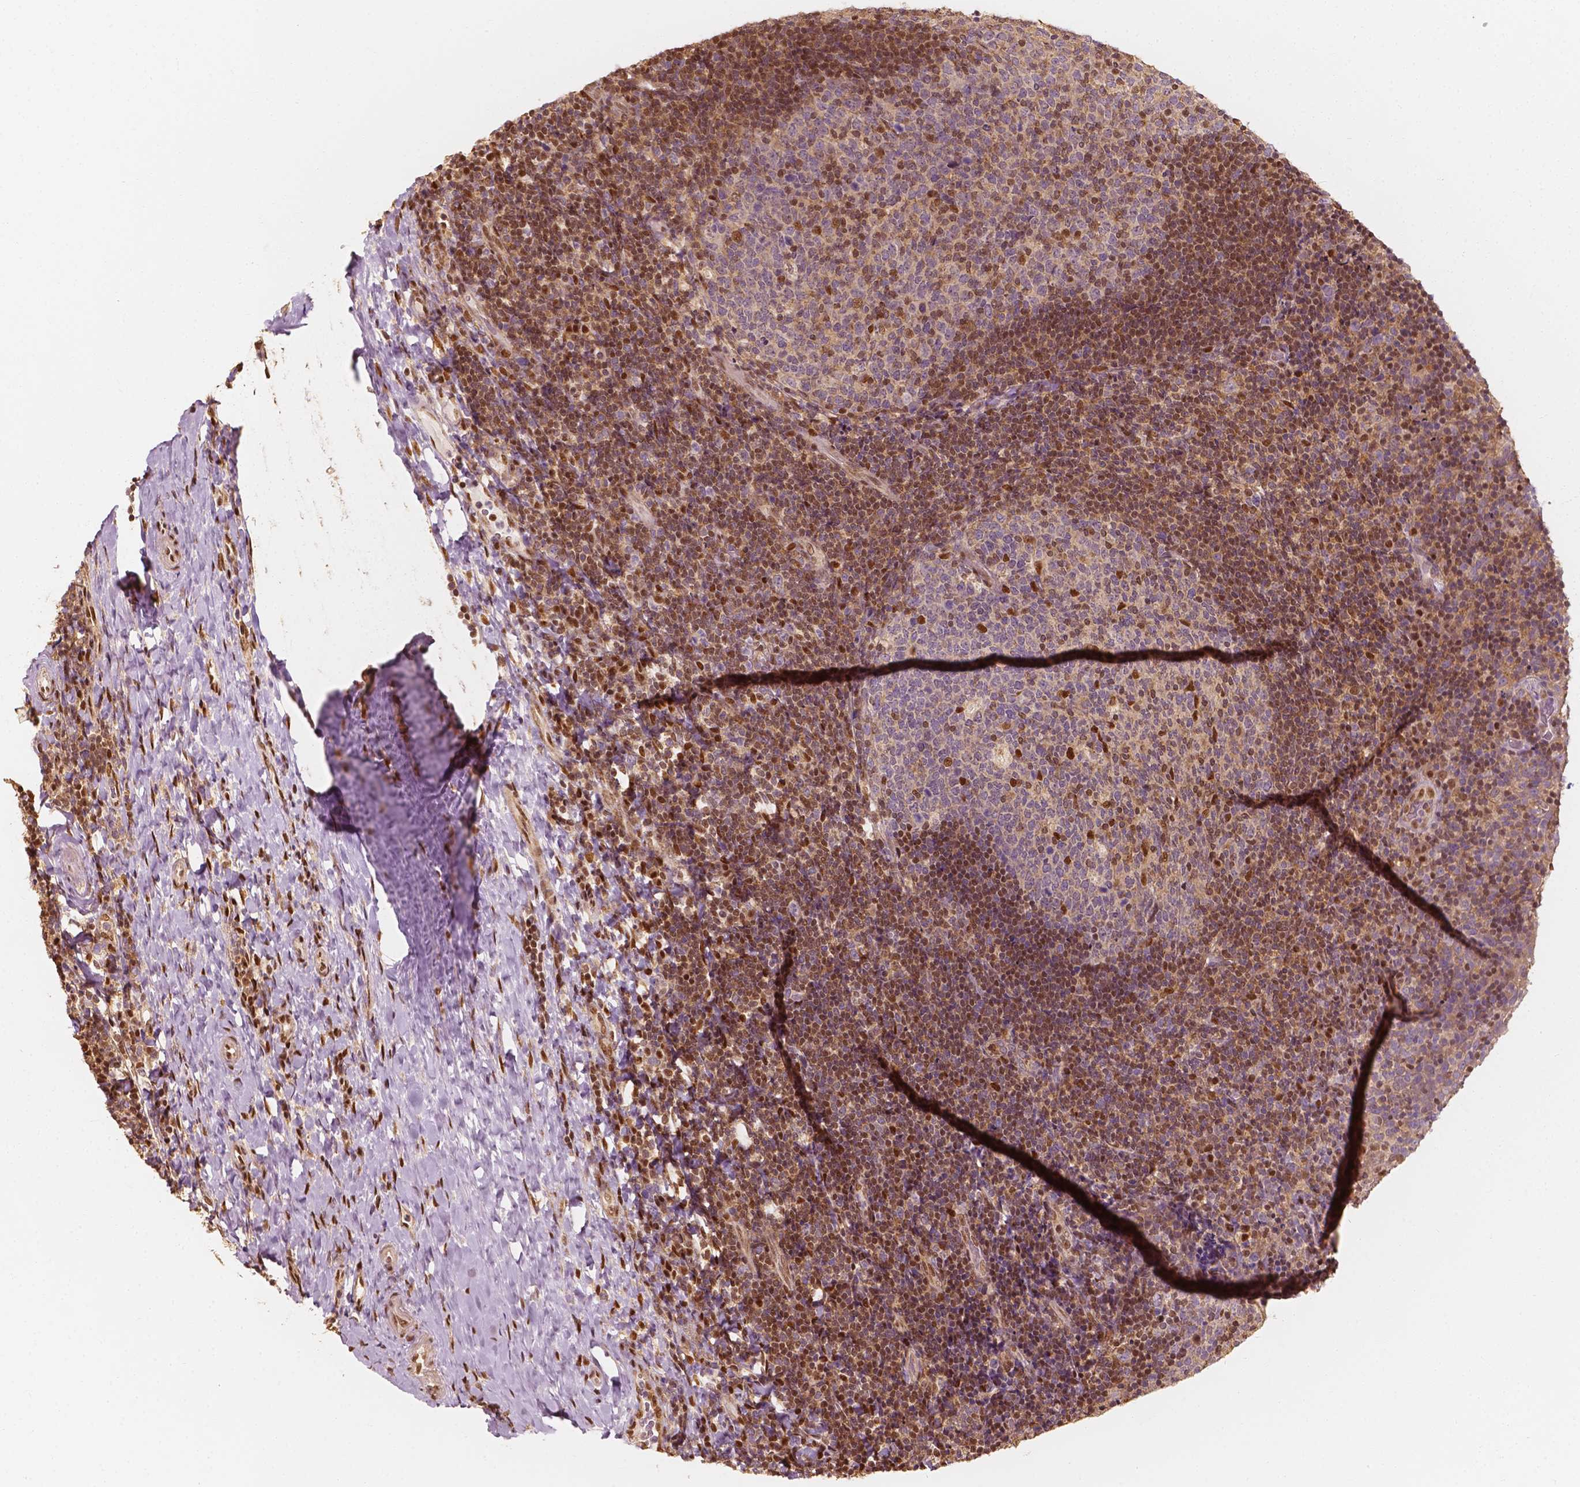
{"staining": {"intensity": "moderate", "quantity": "<25%", "location": "nuclear"}, "tissue": "tonsil", "cell_type": "Germinal center cells", "image_type": "normal", "snomed": [{"axis": "morphology", "description": "Normal tissue, NOS"}, {"axis": "topography", "description": "Tonsil"}], "caption": "Human tonsil stained for a protein (brown) displays moderate nuclear positive staining in about <25% of germinal center cells.", "gene": "TBC1D17", "patient": {"sex": "female", "age": 10}}